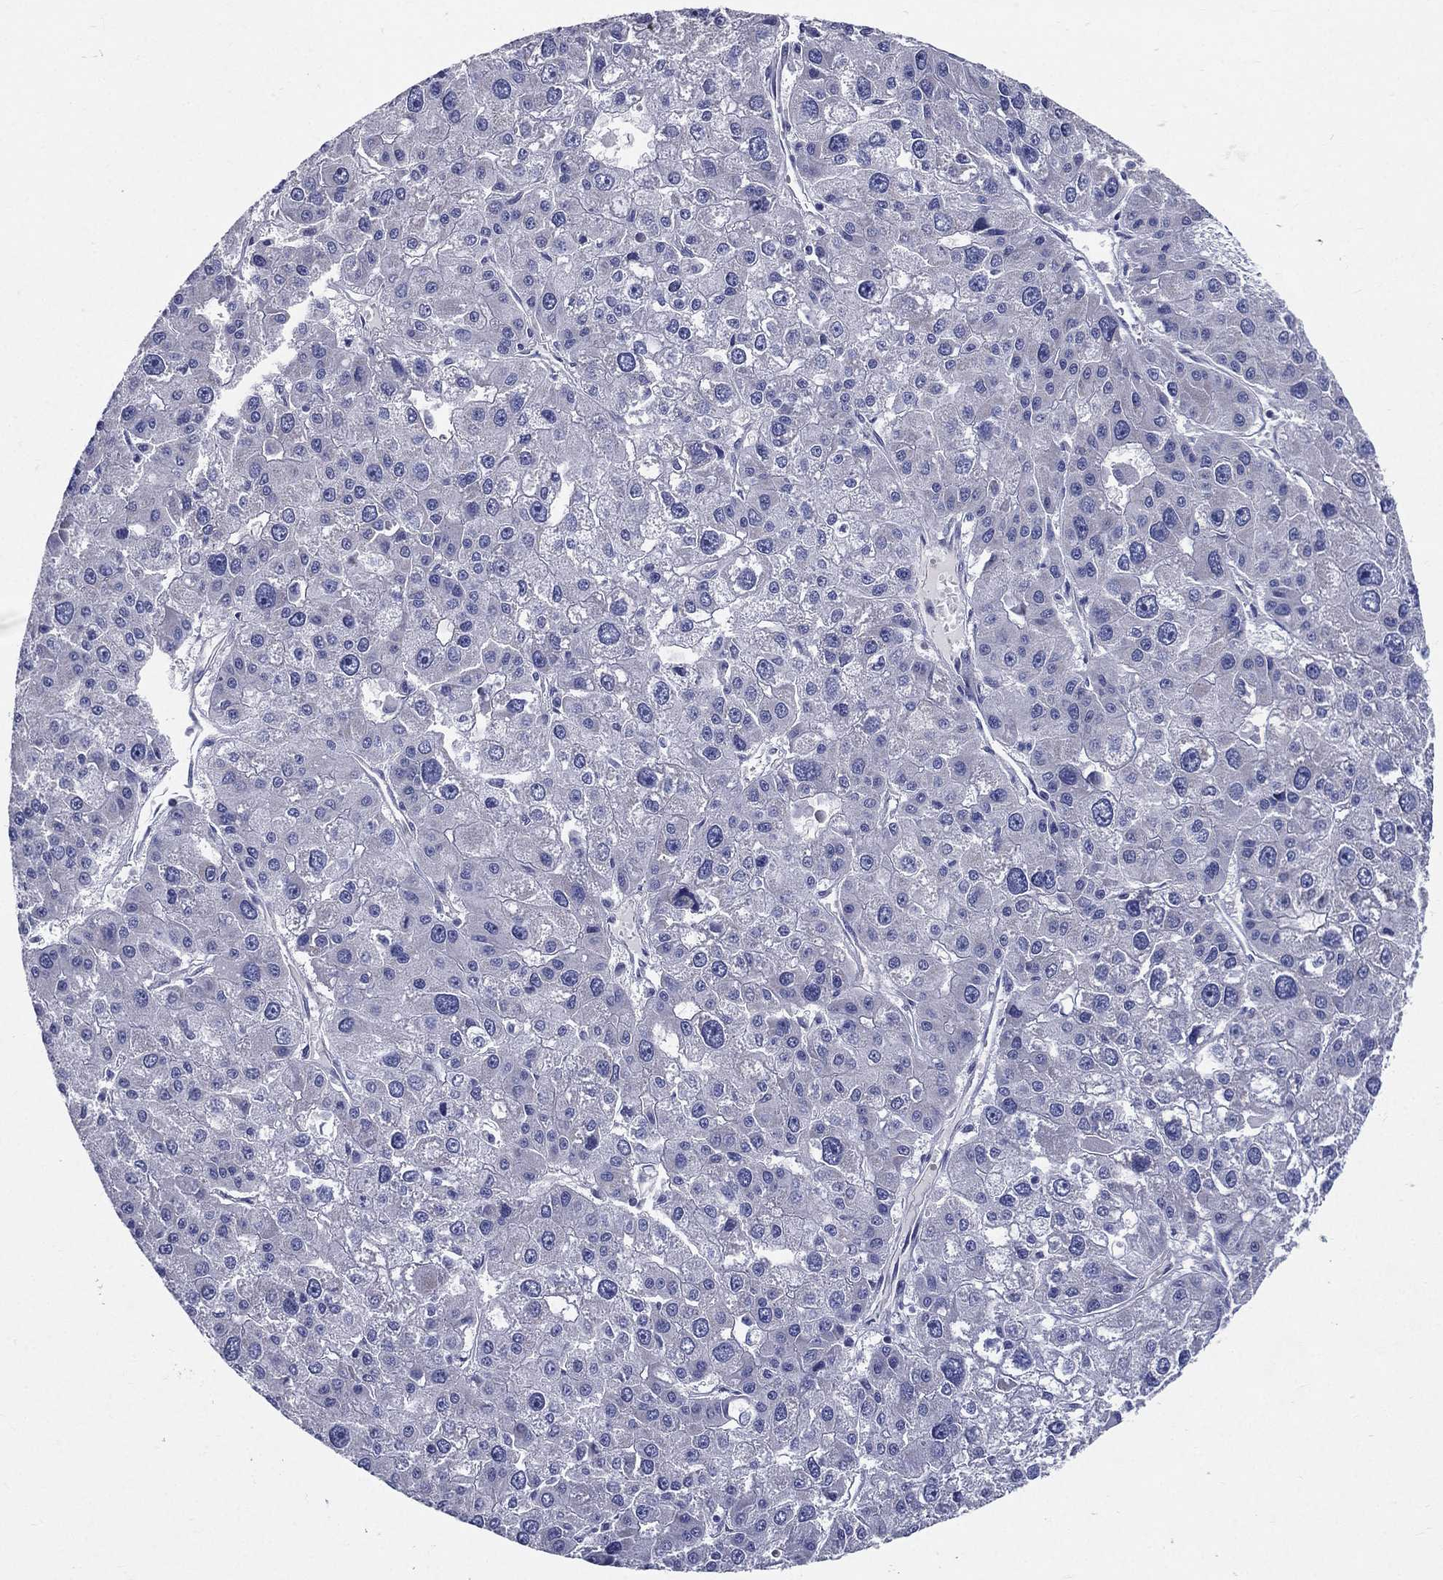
{"staining": {"intensity": "negative", "quantity": "none", "location": "none"}, "tissue": "liver cancer", "cell_type": "Tumor cells", "image_type": "cancer", "snomed": [{"axis": "morphology", "description": "Carcinoma, Hepatocellular, NOS"}, {"axis": "topography", "description": "Liver"}], "caption": "Immunohistochemistry (IHC) of liver cancer (hepatocellular carcinoma) shows no expression in tumor cells. (Immunohistochemistry, brightfield microscopy, high magnification).", "gene": "PWWP3A", "patient": {"sex": "male", "age": 73}}